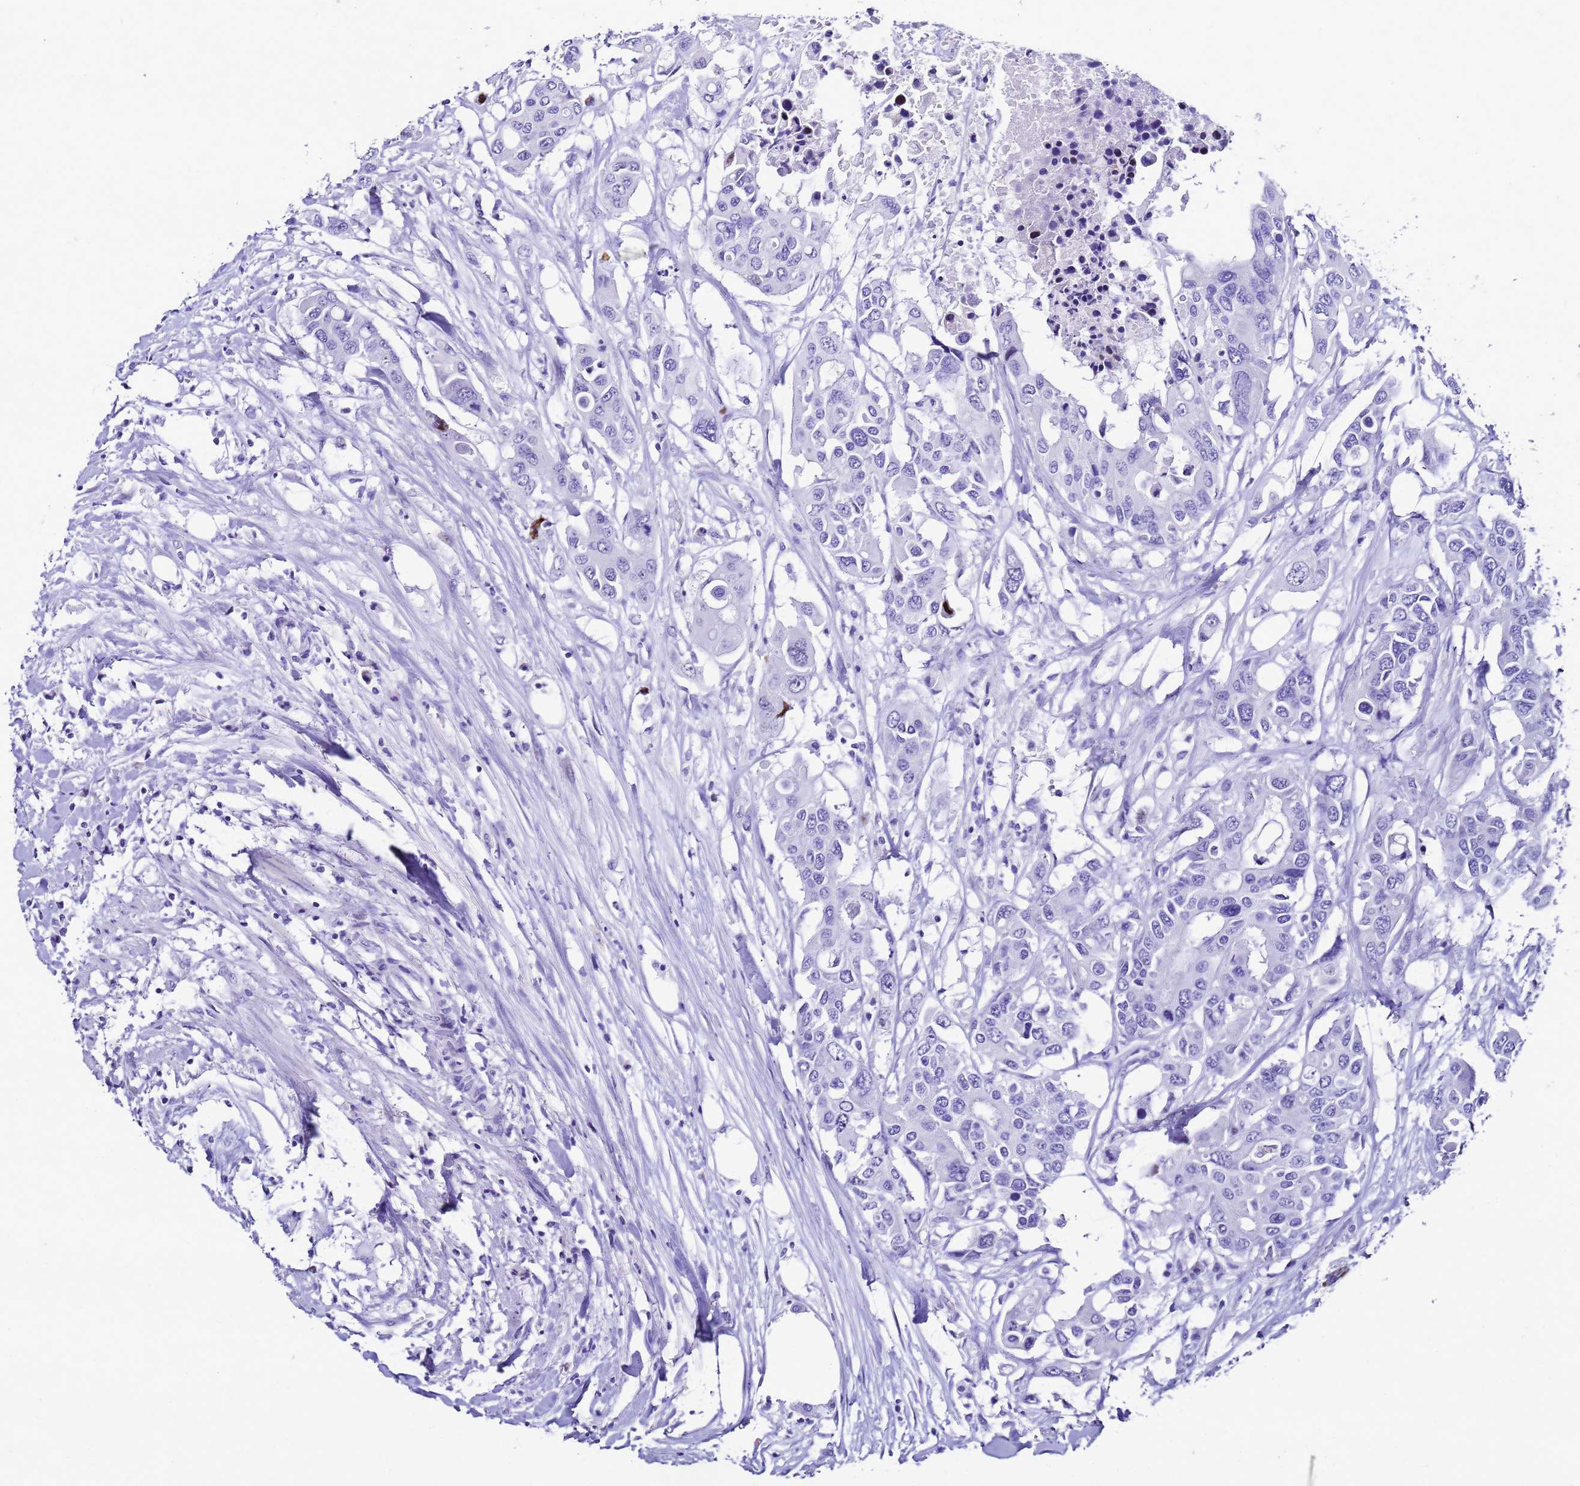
{"staining": {"intensity": "negative", "quantity": "none", "location": "none"}, "tissue": "colorectal cancer", "cell_type": "Tumor cells", "image_type": "cancer", "snomed": [{"axis": "morphology", "description": "Adenocarcinoma, NOS"}, {"axis": "topography", "description": "Colon"}], "caption": "An image of human colorectal adenocarcinoma is negative for staining in tumor cells.", "gene": "UGT2B10", "patient": {"sex": "male", "age": 77}}